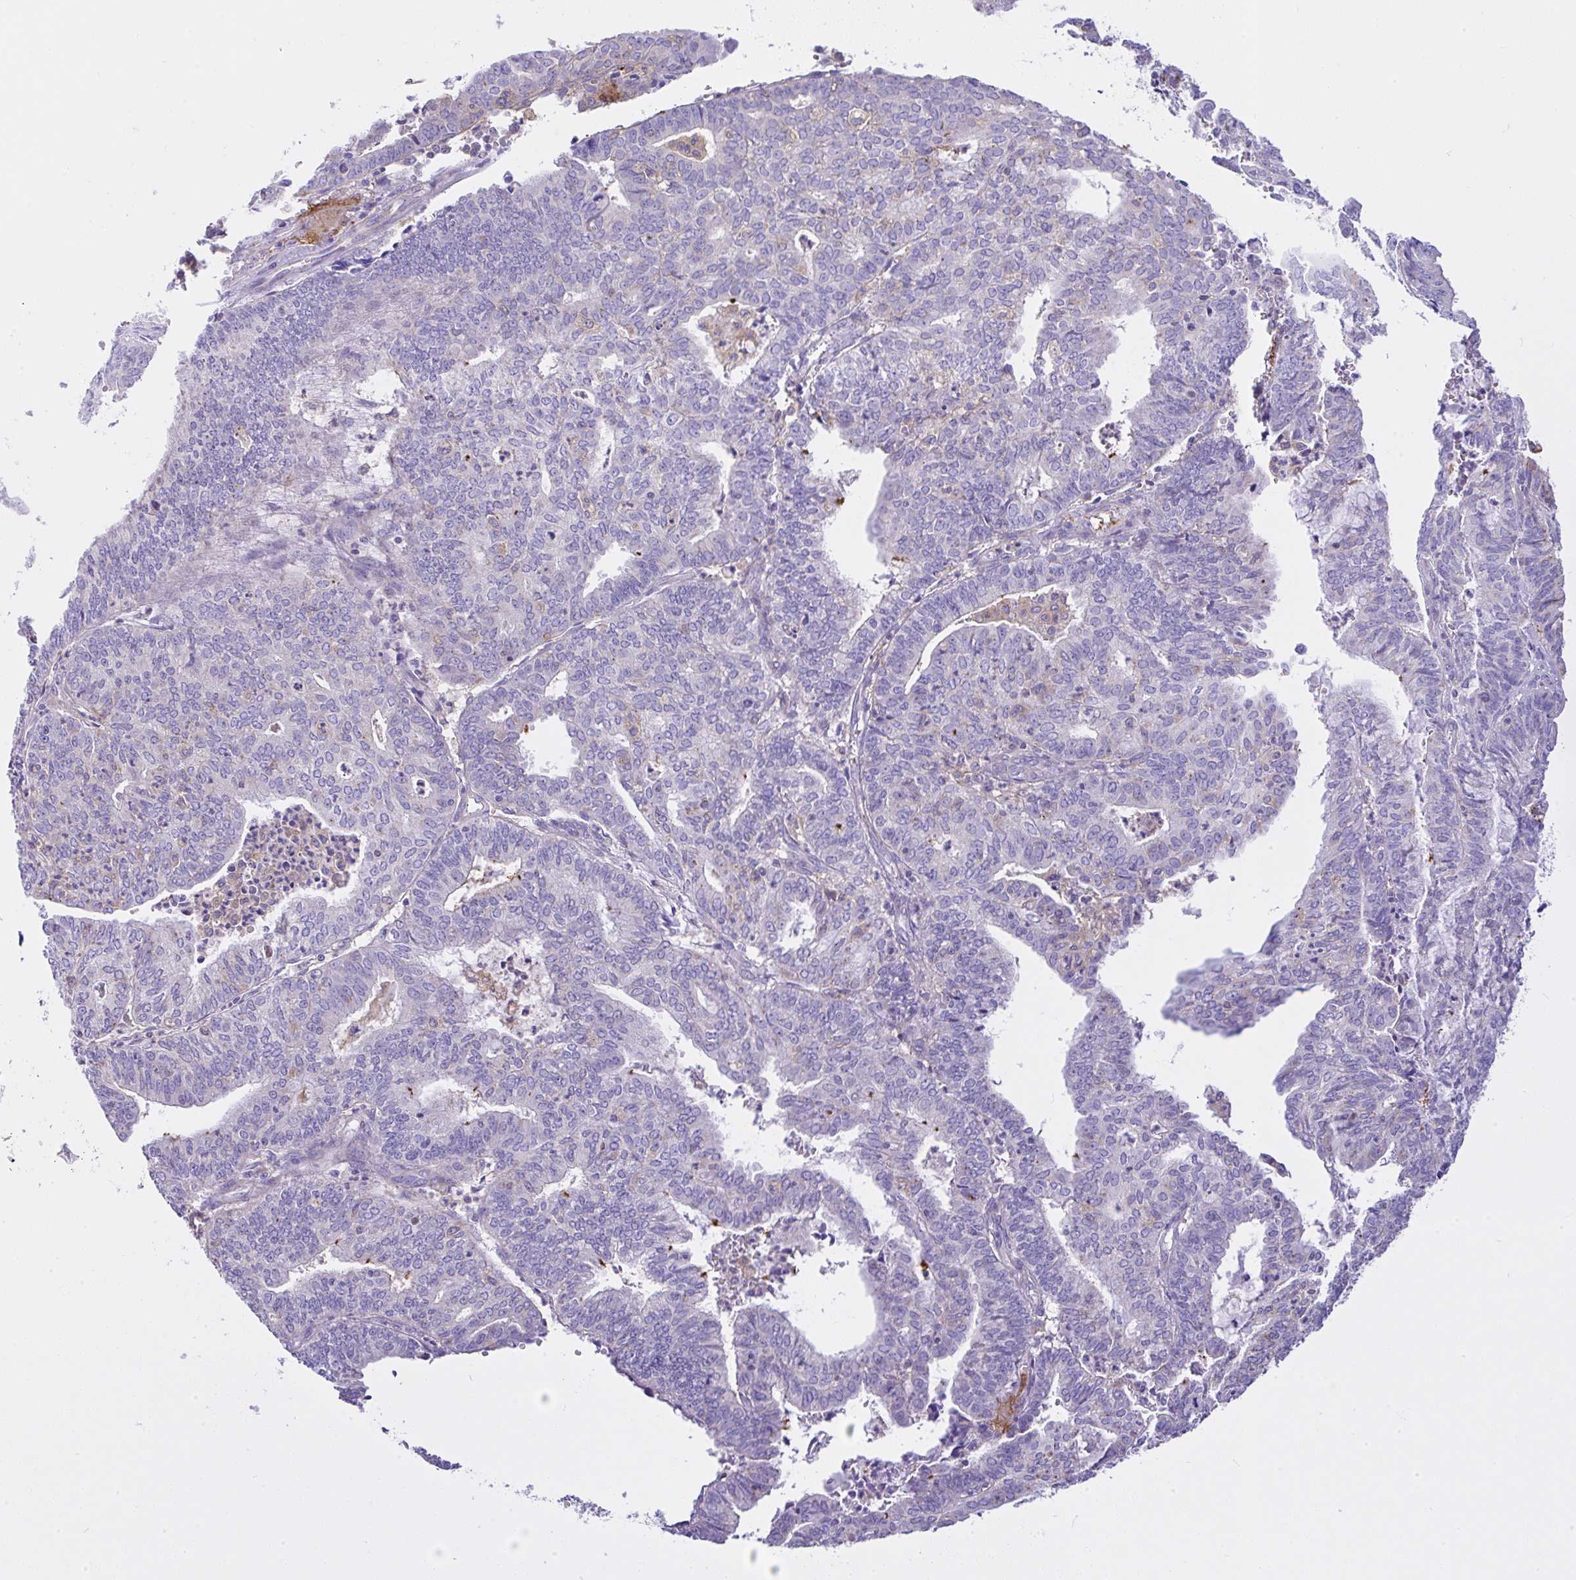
{"staining": {"intensity": "negative", "quantity": "none", "location": "none"}, "tissue": "endometrial cancer", "cell_type": "Tumor cells", "image_type": "cancer", "snomed": [{"axis": "morphology", "description": "Adenocarcinoma, NOS"}, {"axis": "topography", "description": "Endometrium"}], "caption": "This is an immunohistochemistry micrograph of human adenocarcinoma (endometrial). There is no expression in tumor cells.", "gene": "CCDC142", "patient": {"sex": "female", "age": 61}}